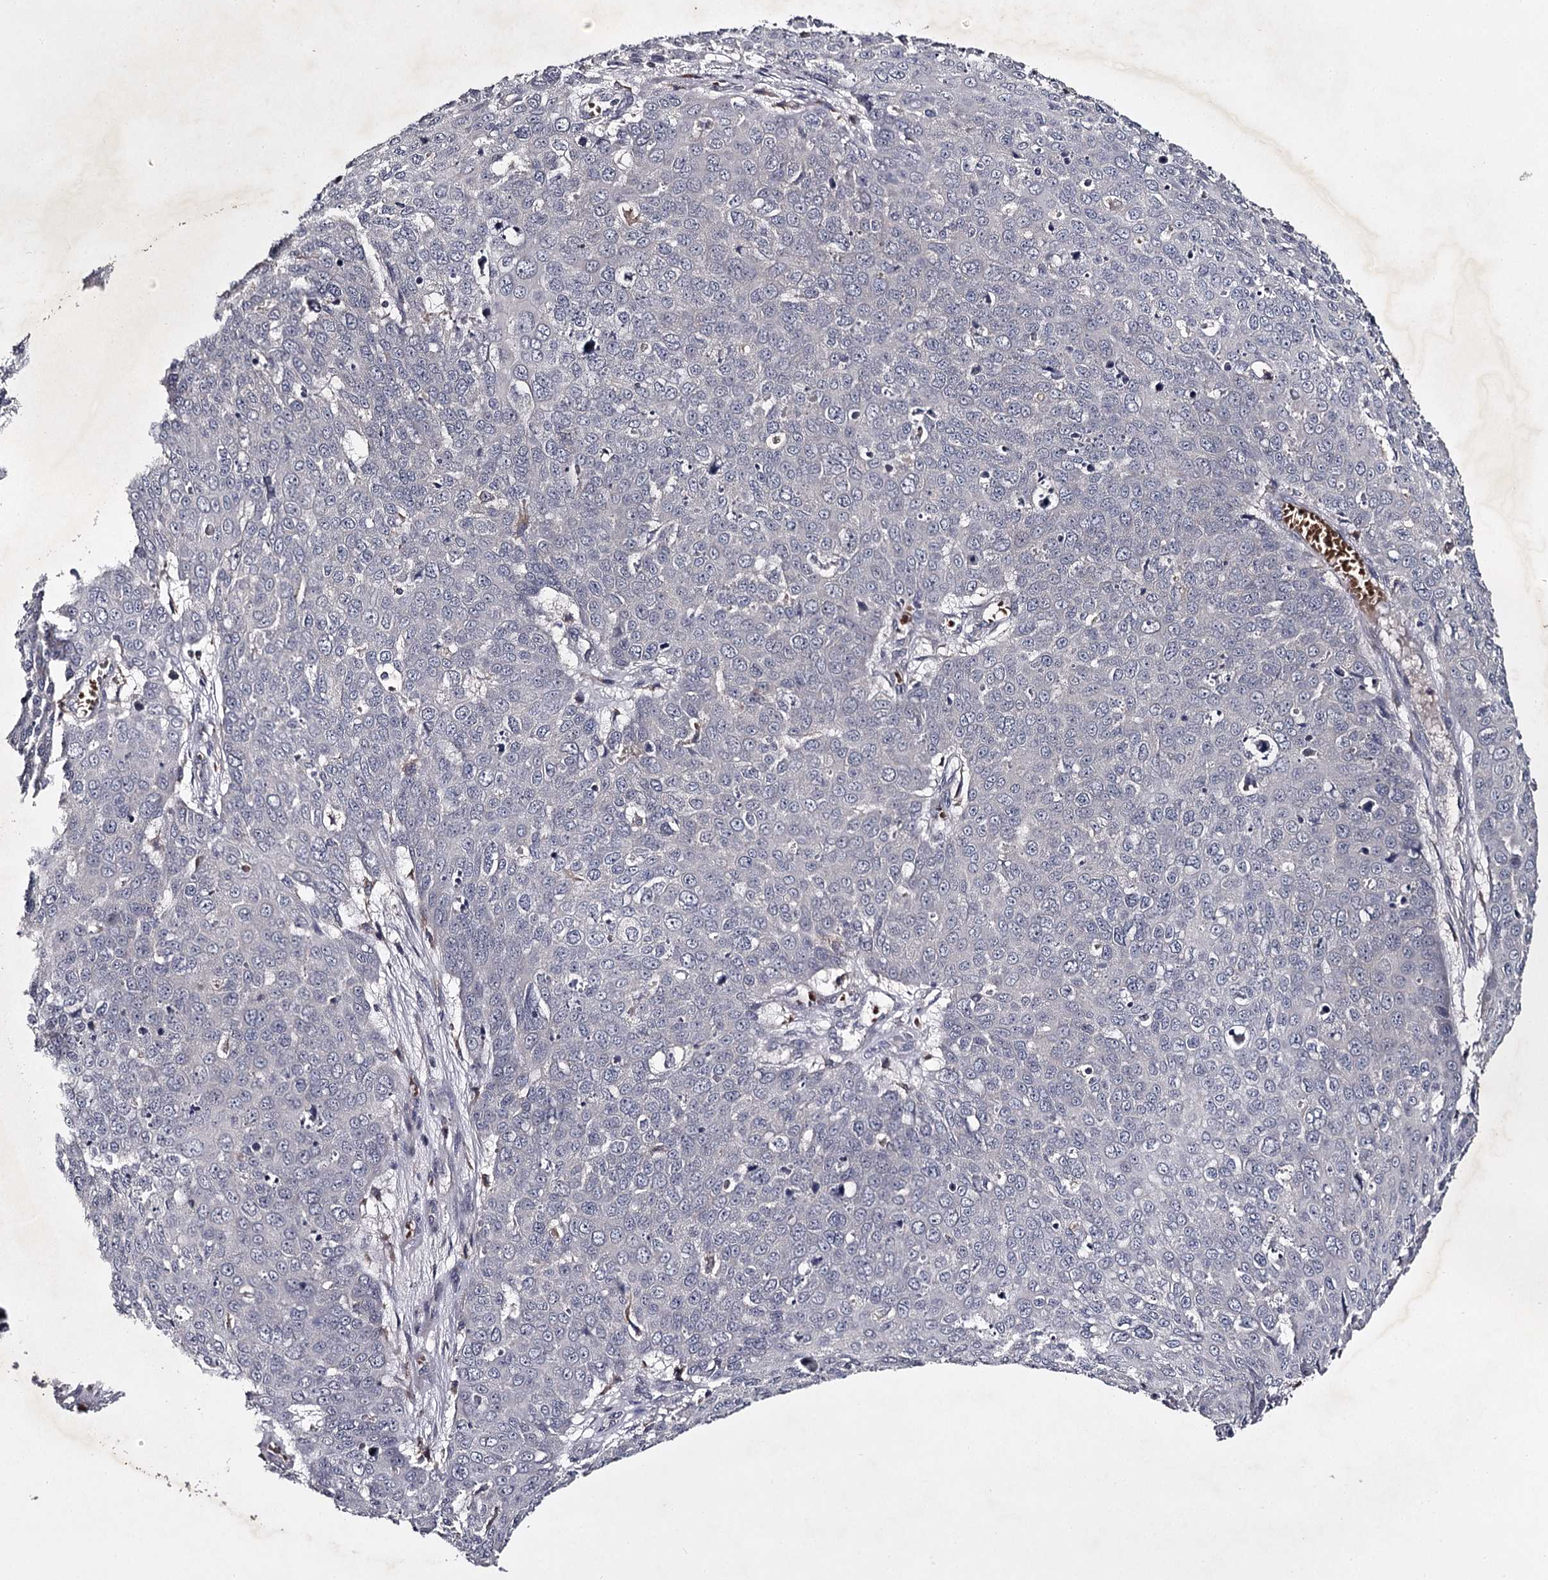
{"staining": {"intensity": "negative", "quantity": "none", "location": "none"}, "tissue": "skin cancer", "cell_type": "Tumor cells", "image_type": "cancer", "snomed": [{"axis": "morphology", "description": "Squamous cell carcinoma, NOS"}, {"axis": "topography", "description": "Skin"}], "caption": "DAB immunohistochemical staining of human skin cancer (squamous cell carcinoma) exhibits no significant expression in tumor cells. Nuclei are stained in blue.", "gene": "RASSF6", "patient": {"sex": "male", "age": 71}}